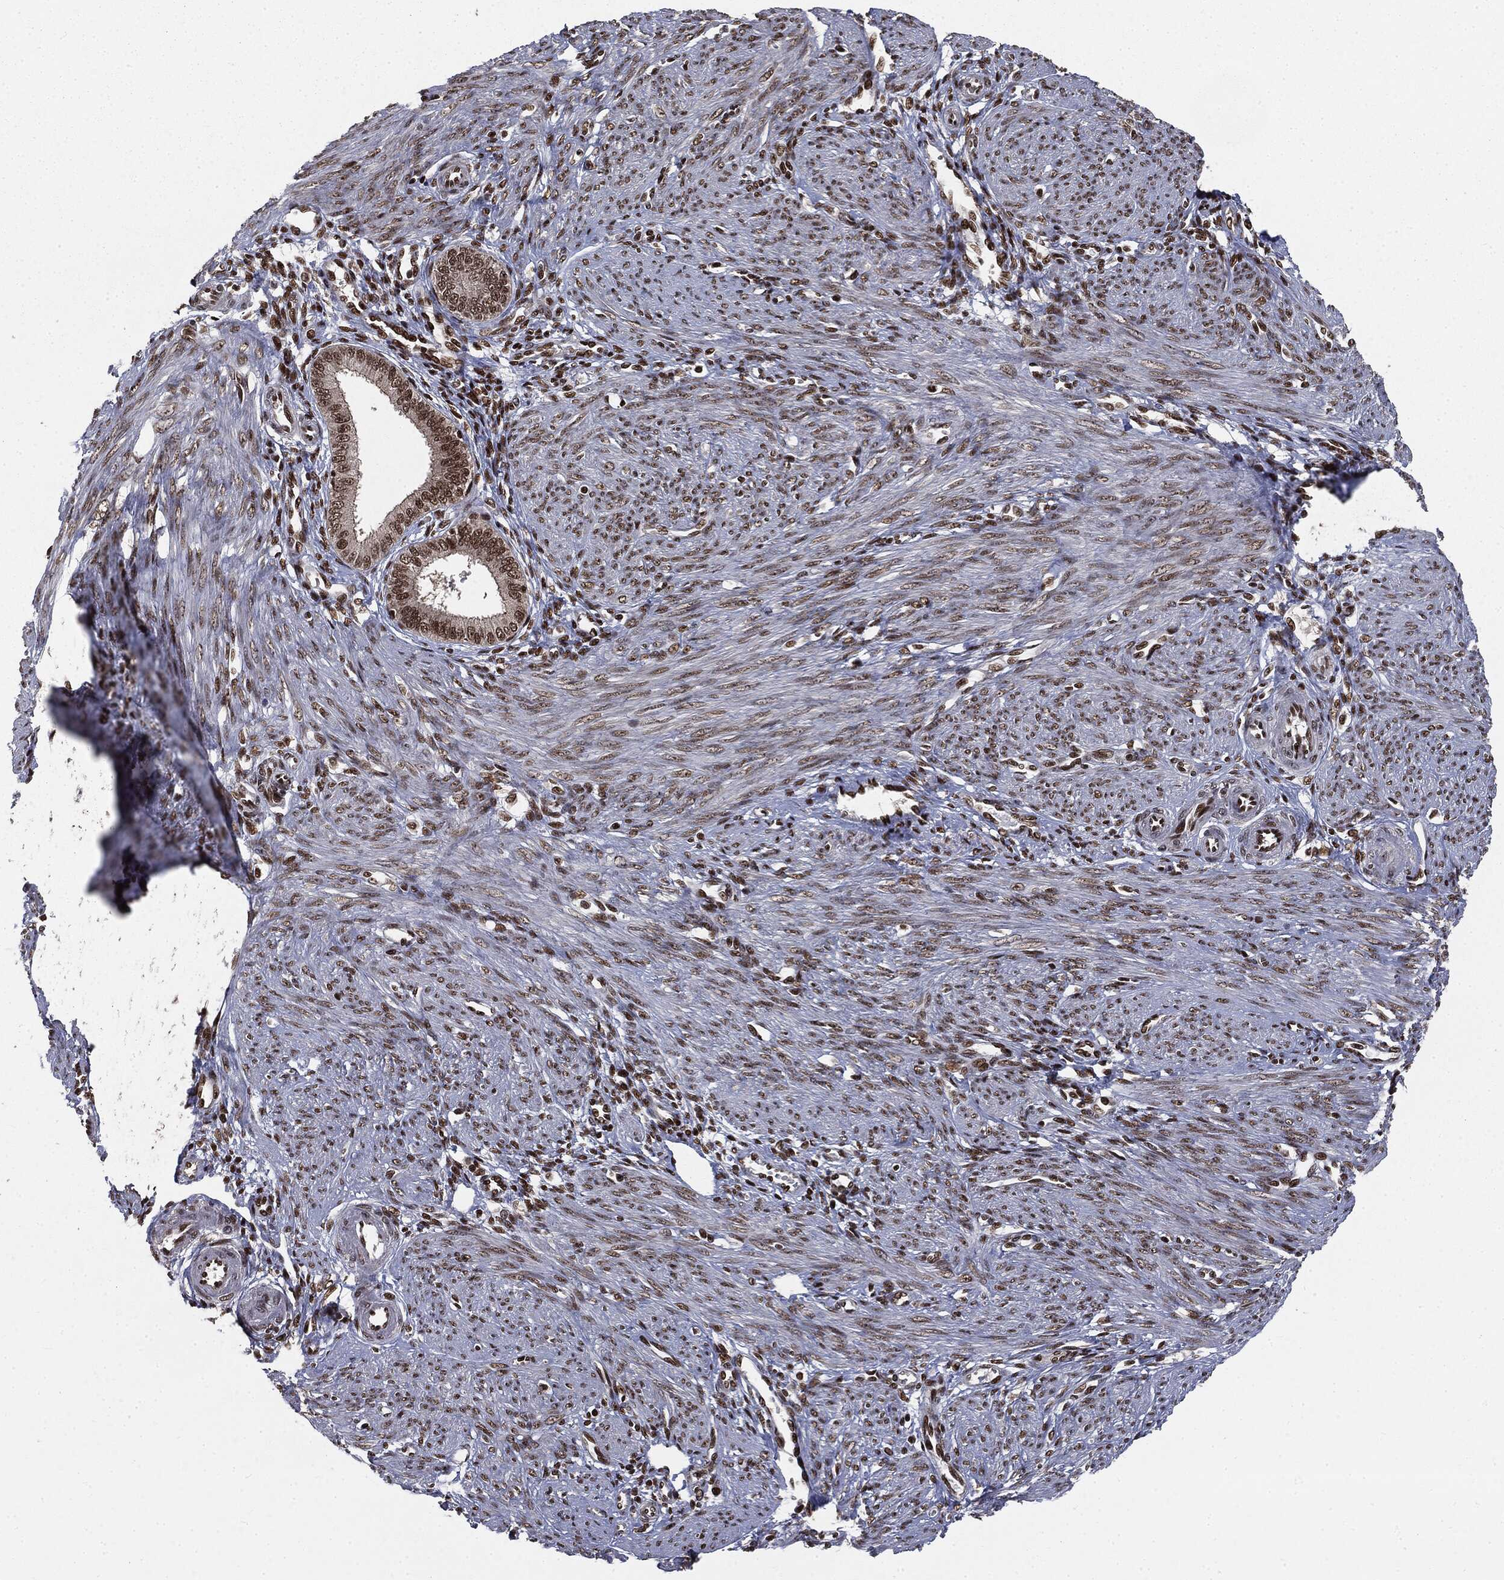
{"staining": {"intensity": "strong", "quantity": ">75%", "location": "nuclear"}, "tissue": "endometrium", "cell_type": "Cells in endometrial stroma", "image_type": "normal", "snomed": [{"axis": "morphology", "description": "Normal tissue, NOS"}, {"axis": "topography", "description": "Endometrium"}], "caption": "Protein expression analysis of unremarkable endometrium shows strong nuclear expression in about >75% of cells in endometrial stroma. (Brightfield microscopy of DAB IHC at high magnification).", "gene": "DPH2", "patient": {"sex": "female", "age": 39}}